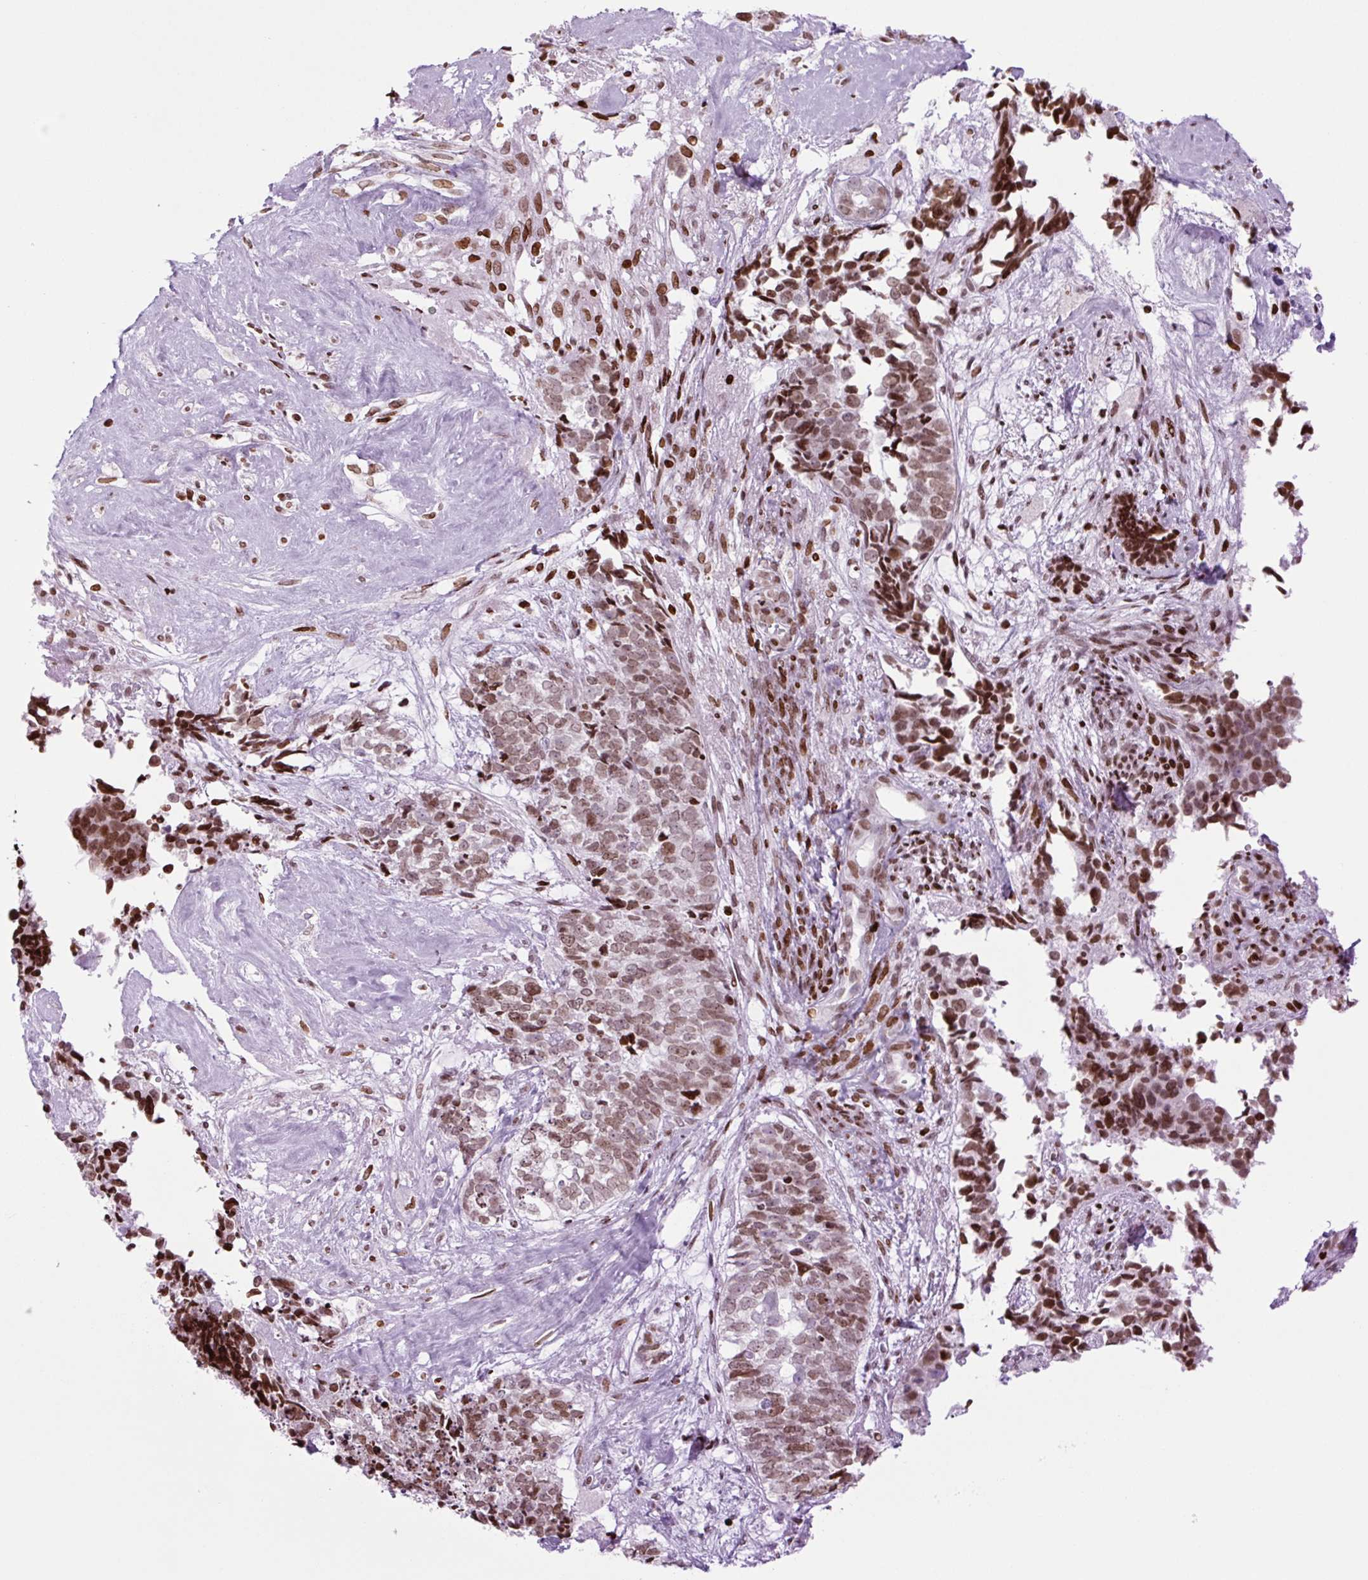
{"staining": {"intensity": "moderate", "quantity": ">75%", "location": "nuclear"}, "tissue": "cervical cancer", "cell_type": "Tumor cells", "image_type": "cancer", "snomed": [{"axis": "morphology", "description": "Squamous cell carcinoma, NOS"}, {"axis": "topography", "description": "Cervix"}], "caption": "Immunohistochemistry image of neoplastic tissue: squamous cell carcinoma (cervical) stained using immunohistochemistry (IHC) reveals medium levels of moderate protein expression localized specifically in the nuclear of tumor cells, appearing as a nuclear brown color.", "gene": "H1-3", "patient": {"sex": "female", "age": 63}}